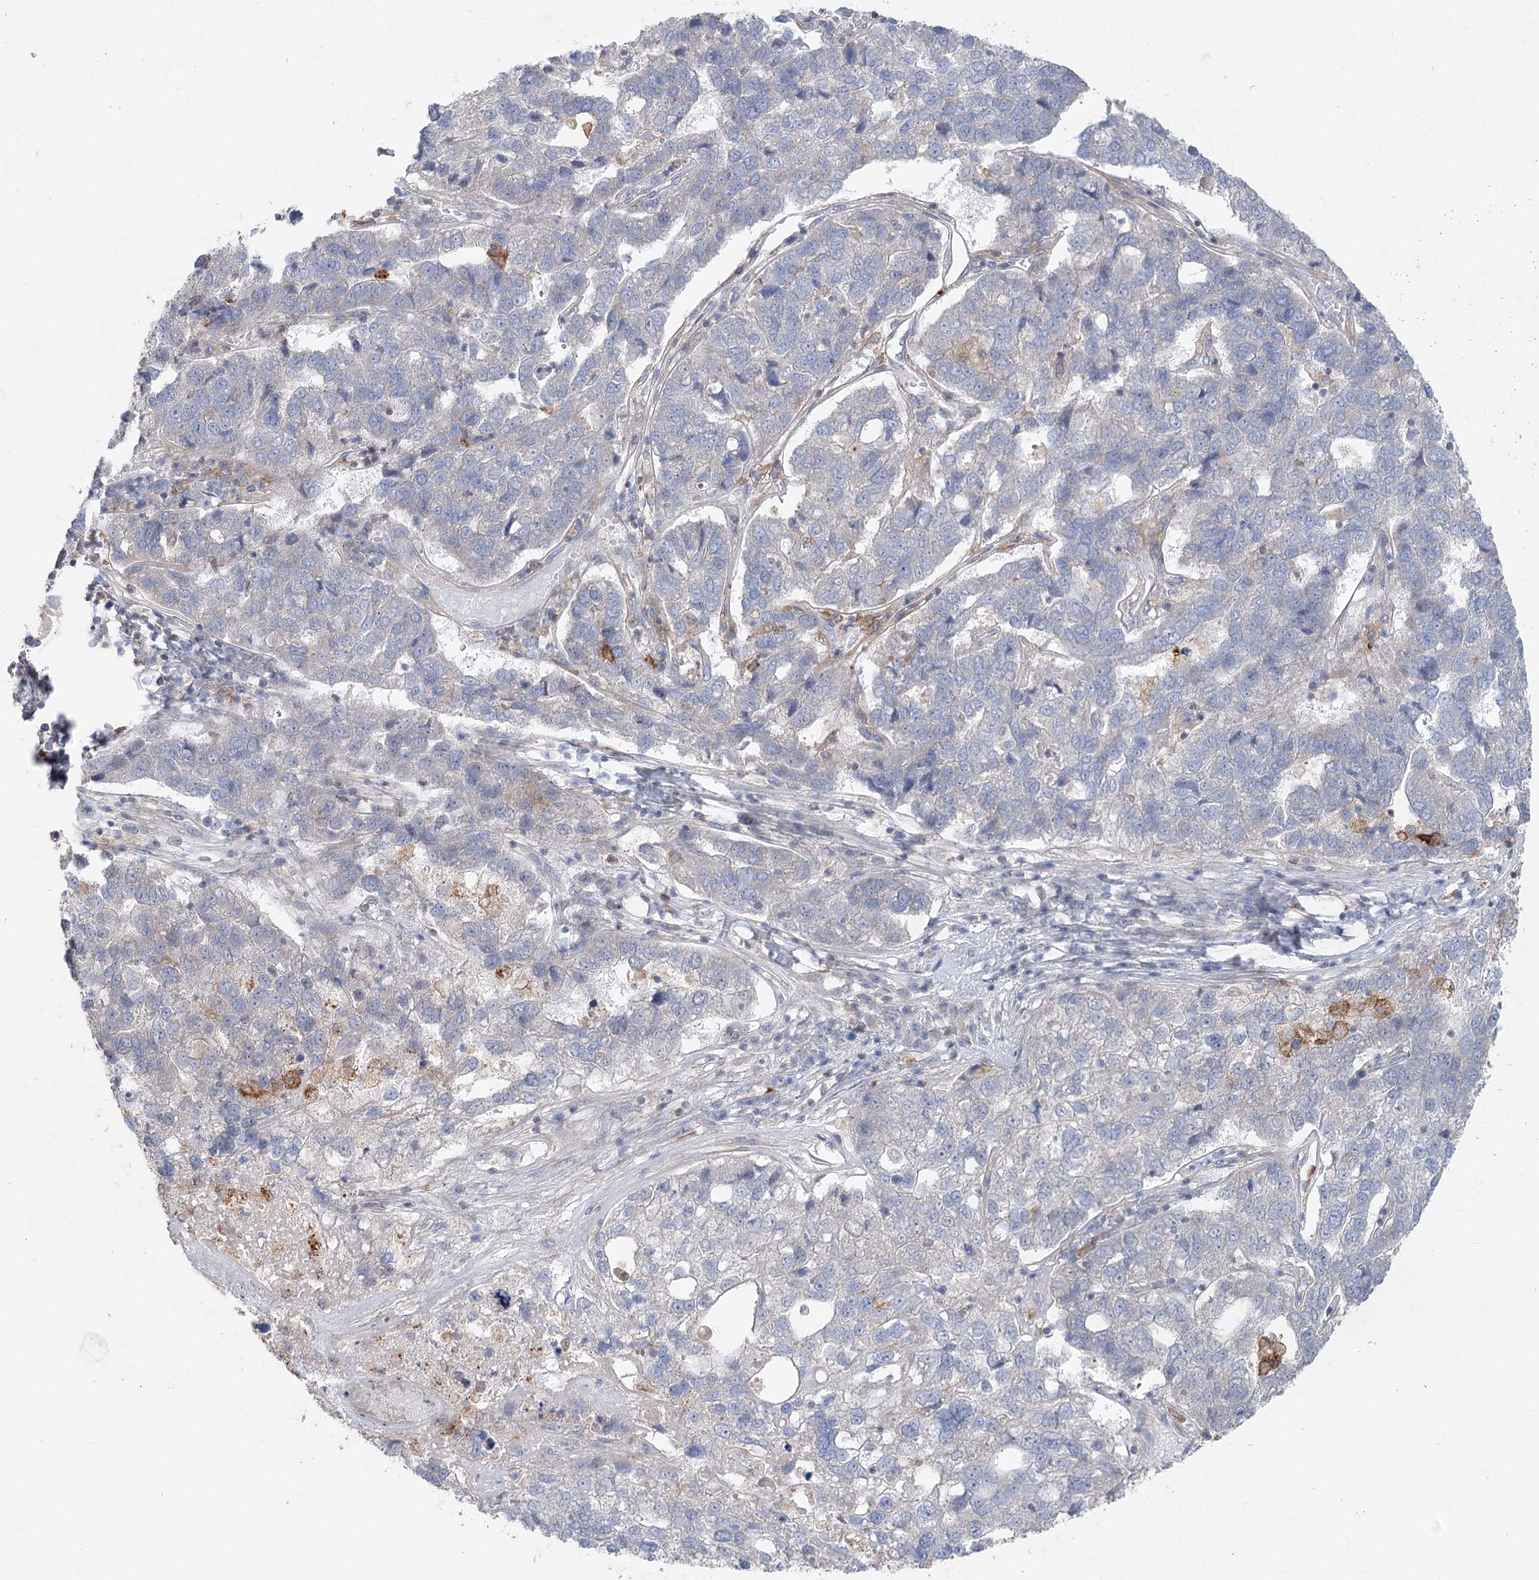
{"staining": {"intensity": "negative", "quantity": "none", "location": "none"}, "tissue": "pancreatic cancer", "cell_type": "Tumor cells", "image_type": "cancer", "snomed": [{"axis": "morphology", "description": "Adenocarcinoma, NOS"}, {"axis": "topography", "description": "Pancreas"}], "caption": "High power microscopy image of an immunohistochemistry (IHC) histopathology image of adenocarcinoma (pancreatic), revealing no significant expression in tumor cells.", "gene": "SCN11A", "patient": {"sex": "female", "age": 61}}